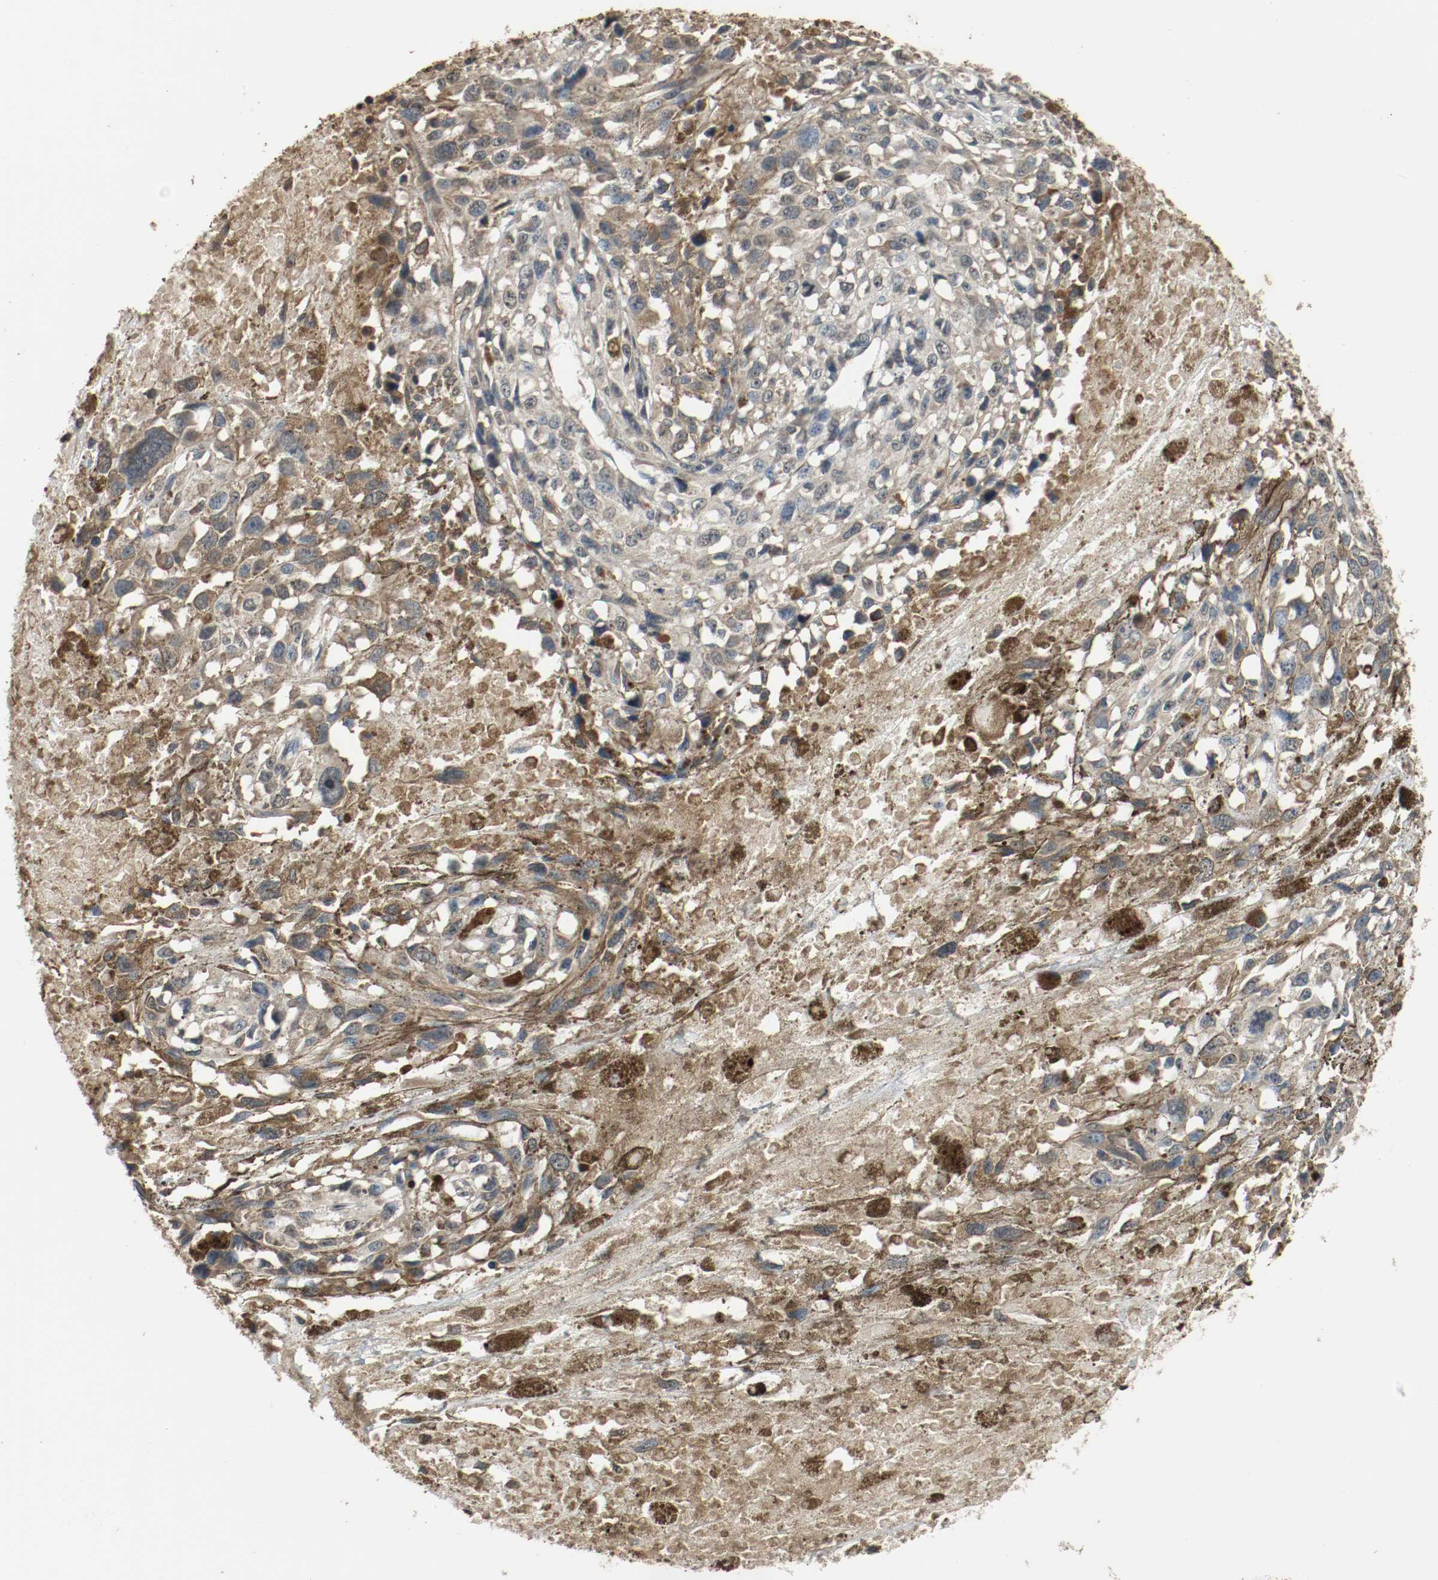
{"staining": {"intensity": "moderate", "quantity": "25%-75%", "location": "cytoplasmic/membranous"}, "tissue": "melanoma", "cell_type": "Tumor cells", "image_type": "cancer", "snomed": [{"axis": "morphology", "description": "Malignant melanoma, Metastatic site"}, {"axis": "topography", "description": "Lymph node"}], "caption": "Melanoma stained for a protein (brown) displays moderate cytoplasmic/membranous positive positivity in about 25%-75% of tumor cells.", "gene": "RTN4", "patient": {"sex": "male", "age": 59}}